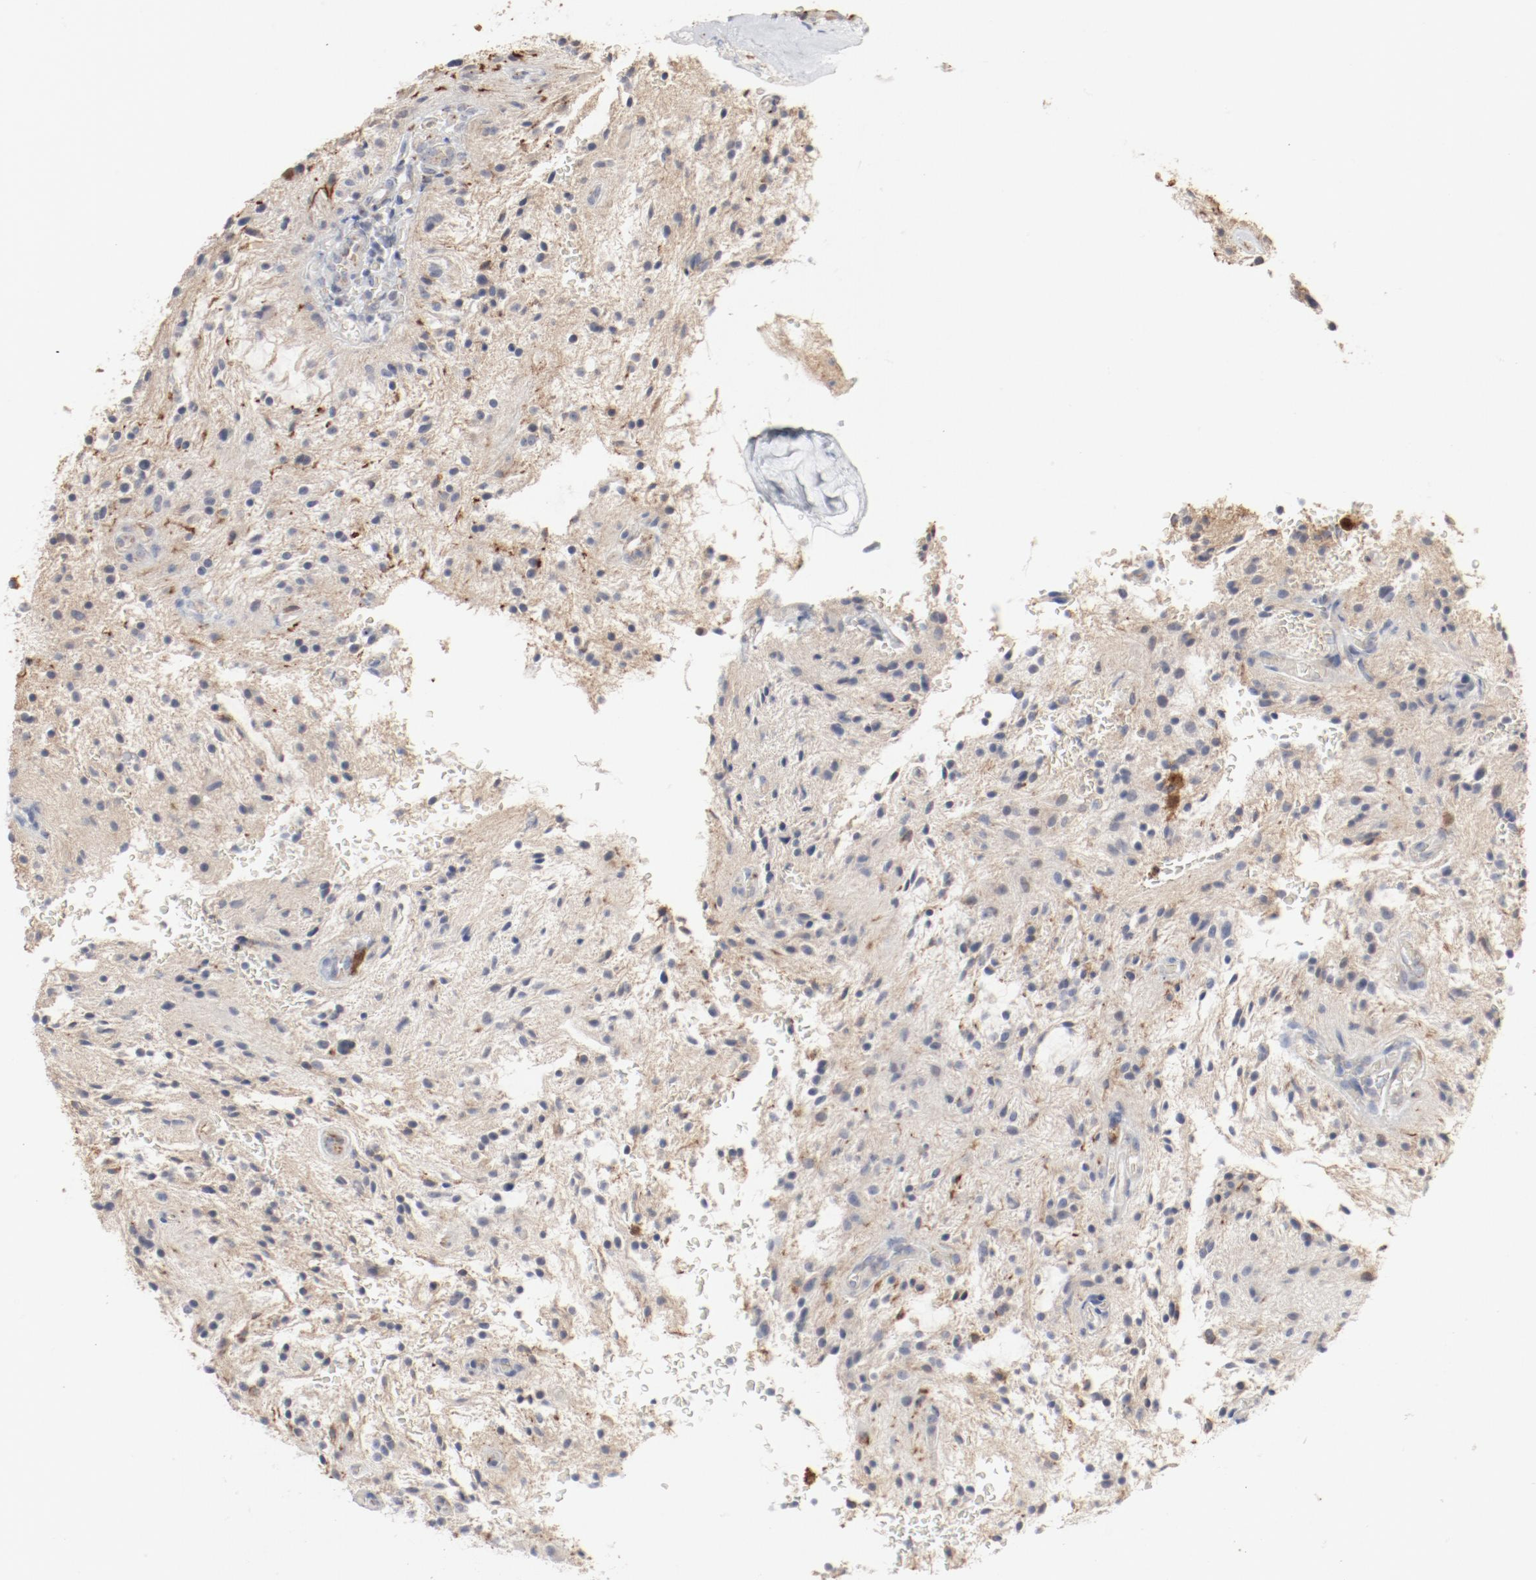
{"staining": {"intensity": "negative", "quantity": "none", "location": "none"}, "tissue": "glioma", "cell_type": "Tumor cells", "image_type": "cancer", "snomed": [{"axis": "morphology", "description": "Glioma, malignant, NOS"}, {"axis": "topography", "description": "Cerebellum"}], "caption": "Micrograph shows no protein positivity in tumor cells of glioma tissue.", "gene": "CDK1", "patient": {"sex": "female", "age": 10}}